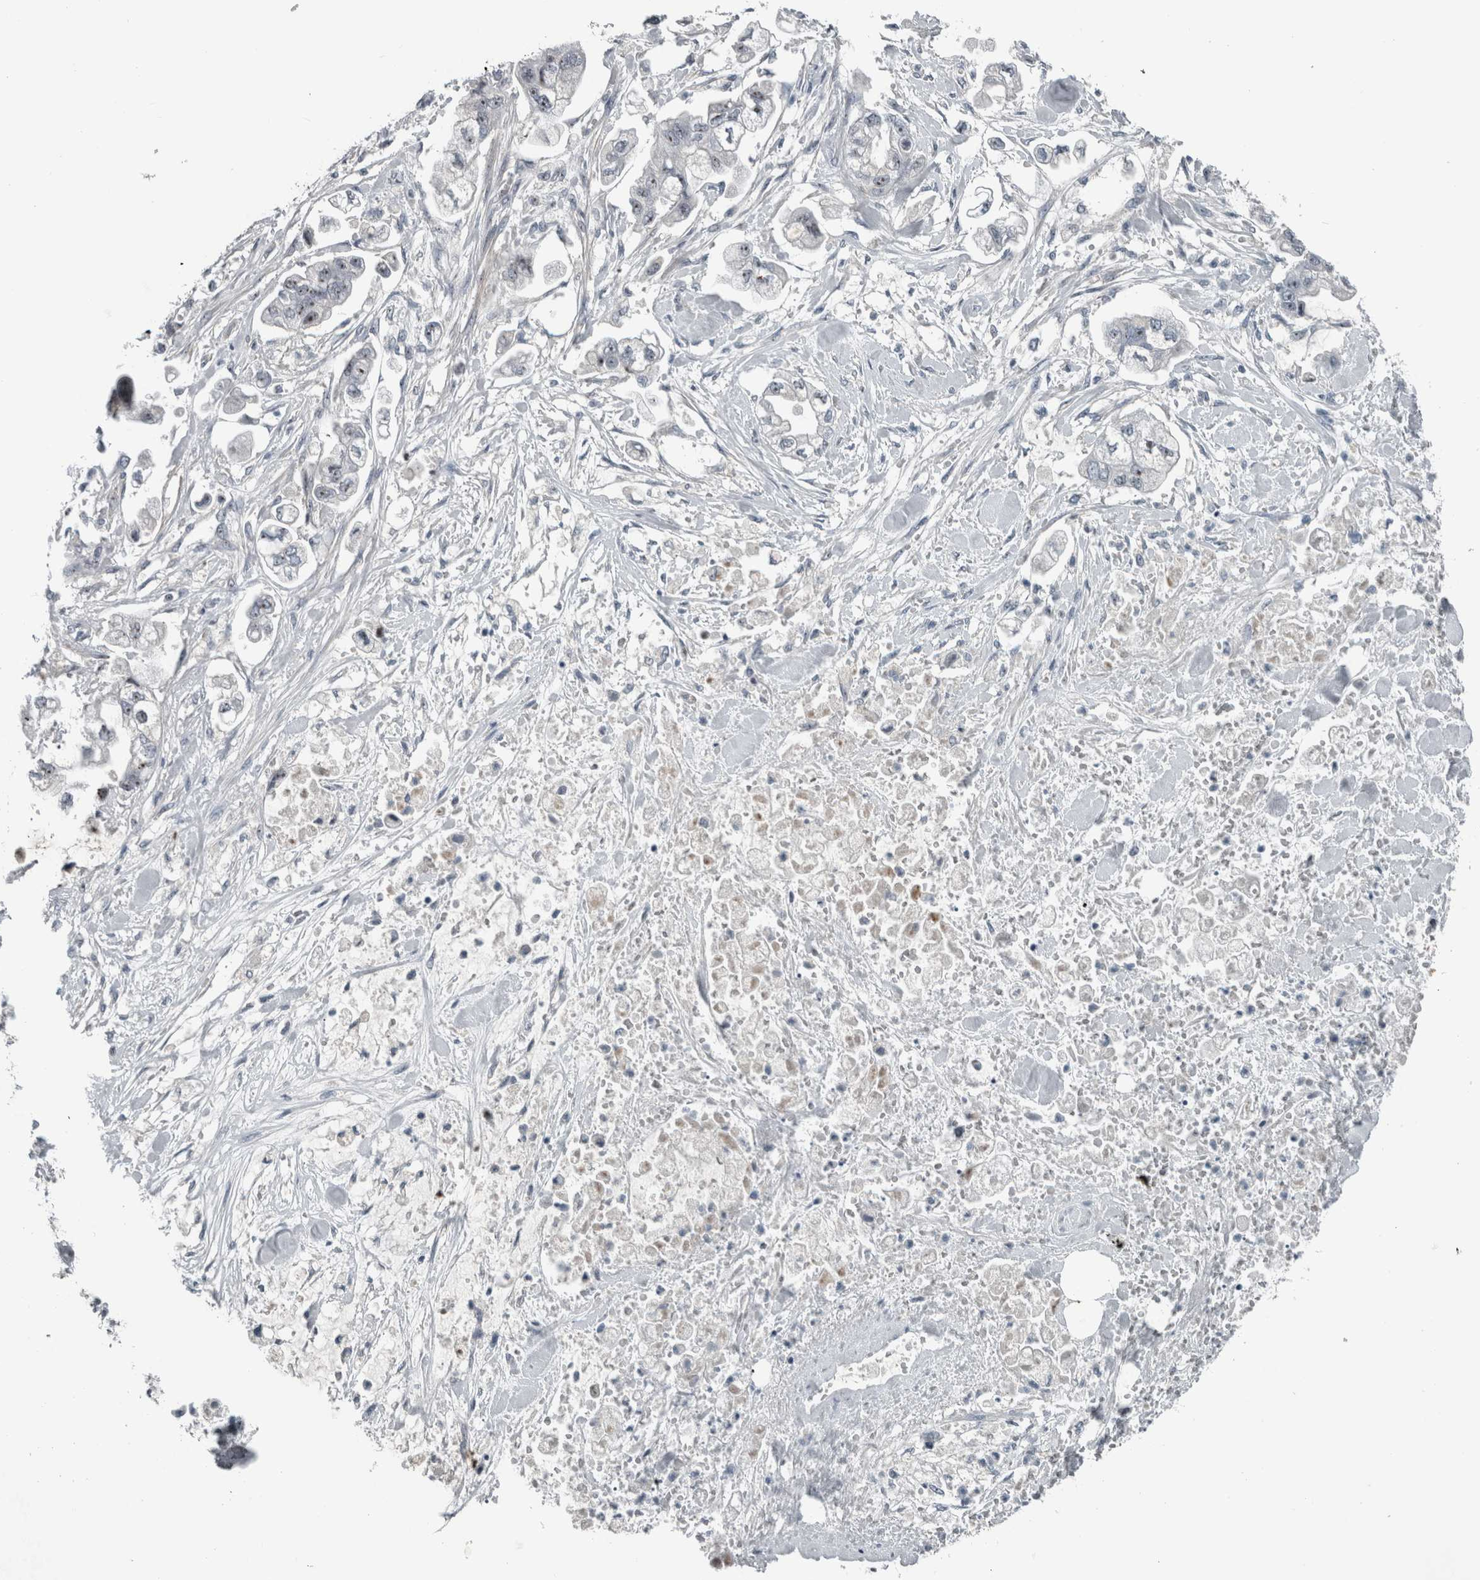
{"staining": {"intensity": "weak", "quantity": "25%-75%", "location": "nuclear"}, "tissue": "stomach cancer", "cell_type": "Tumor cells", "image_type": "cancer", "snomed": [{"axis": "morphology", "description": "Normal tissue, NOS"}, {"axis": "morphology", "description": "Adenocarcinoma, NOS"}, {"axis": "topography", "description": "Stomach"}], "caption": "IHC of stomach cancer shows low levels of weak nuclear staining in about 25%-75% of tumor cells.", "gene": "UTP6", "patient": {"sex": "male", "age": 62}}